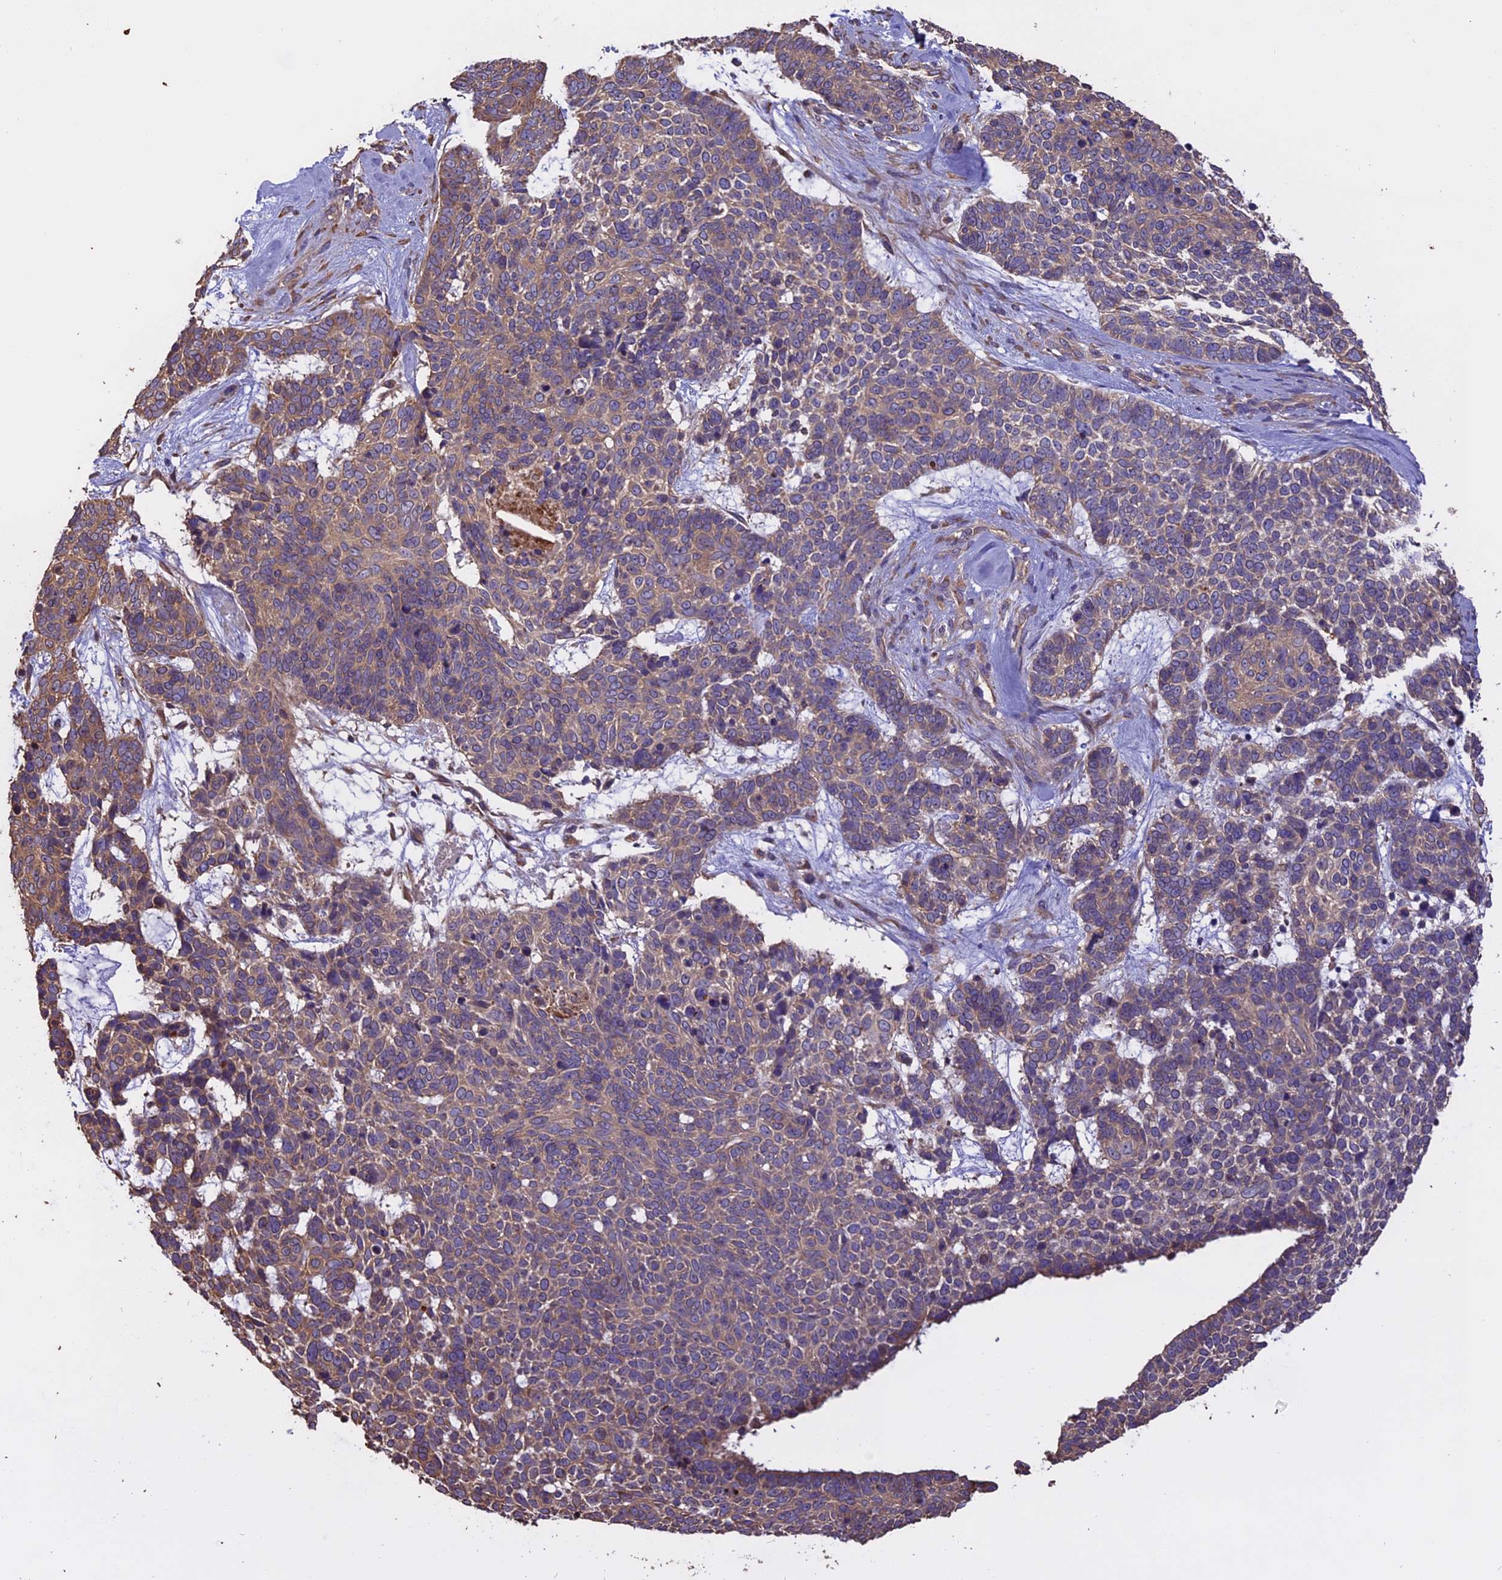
{"staining": {"intensity": "weak", "quantity": "25%-75%", "location": "cytoplasmic/membranous"}, "tissue": "skin cancer", "cell_type": "Tumor cells", "image_type": "cancer", "snomed": [{"axis": "morphology", "description": "Basal cell carcinoma"}, {"axis": "topography", "description": "Skin"}], "caption": "Weak cytoplasmic/membranous positivity is present in approximately 25%-75% of tumor cells in basal cell carcinoma (skin).", "gene": "CHMP2A", "patient": {"sex": "female", "age": 81}}